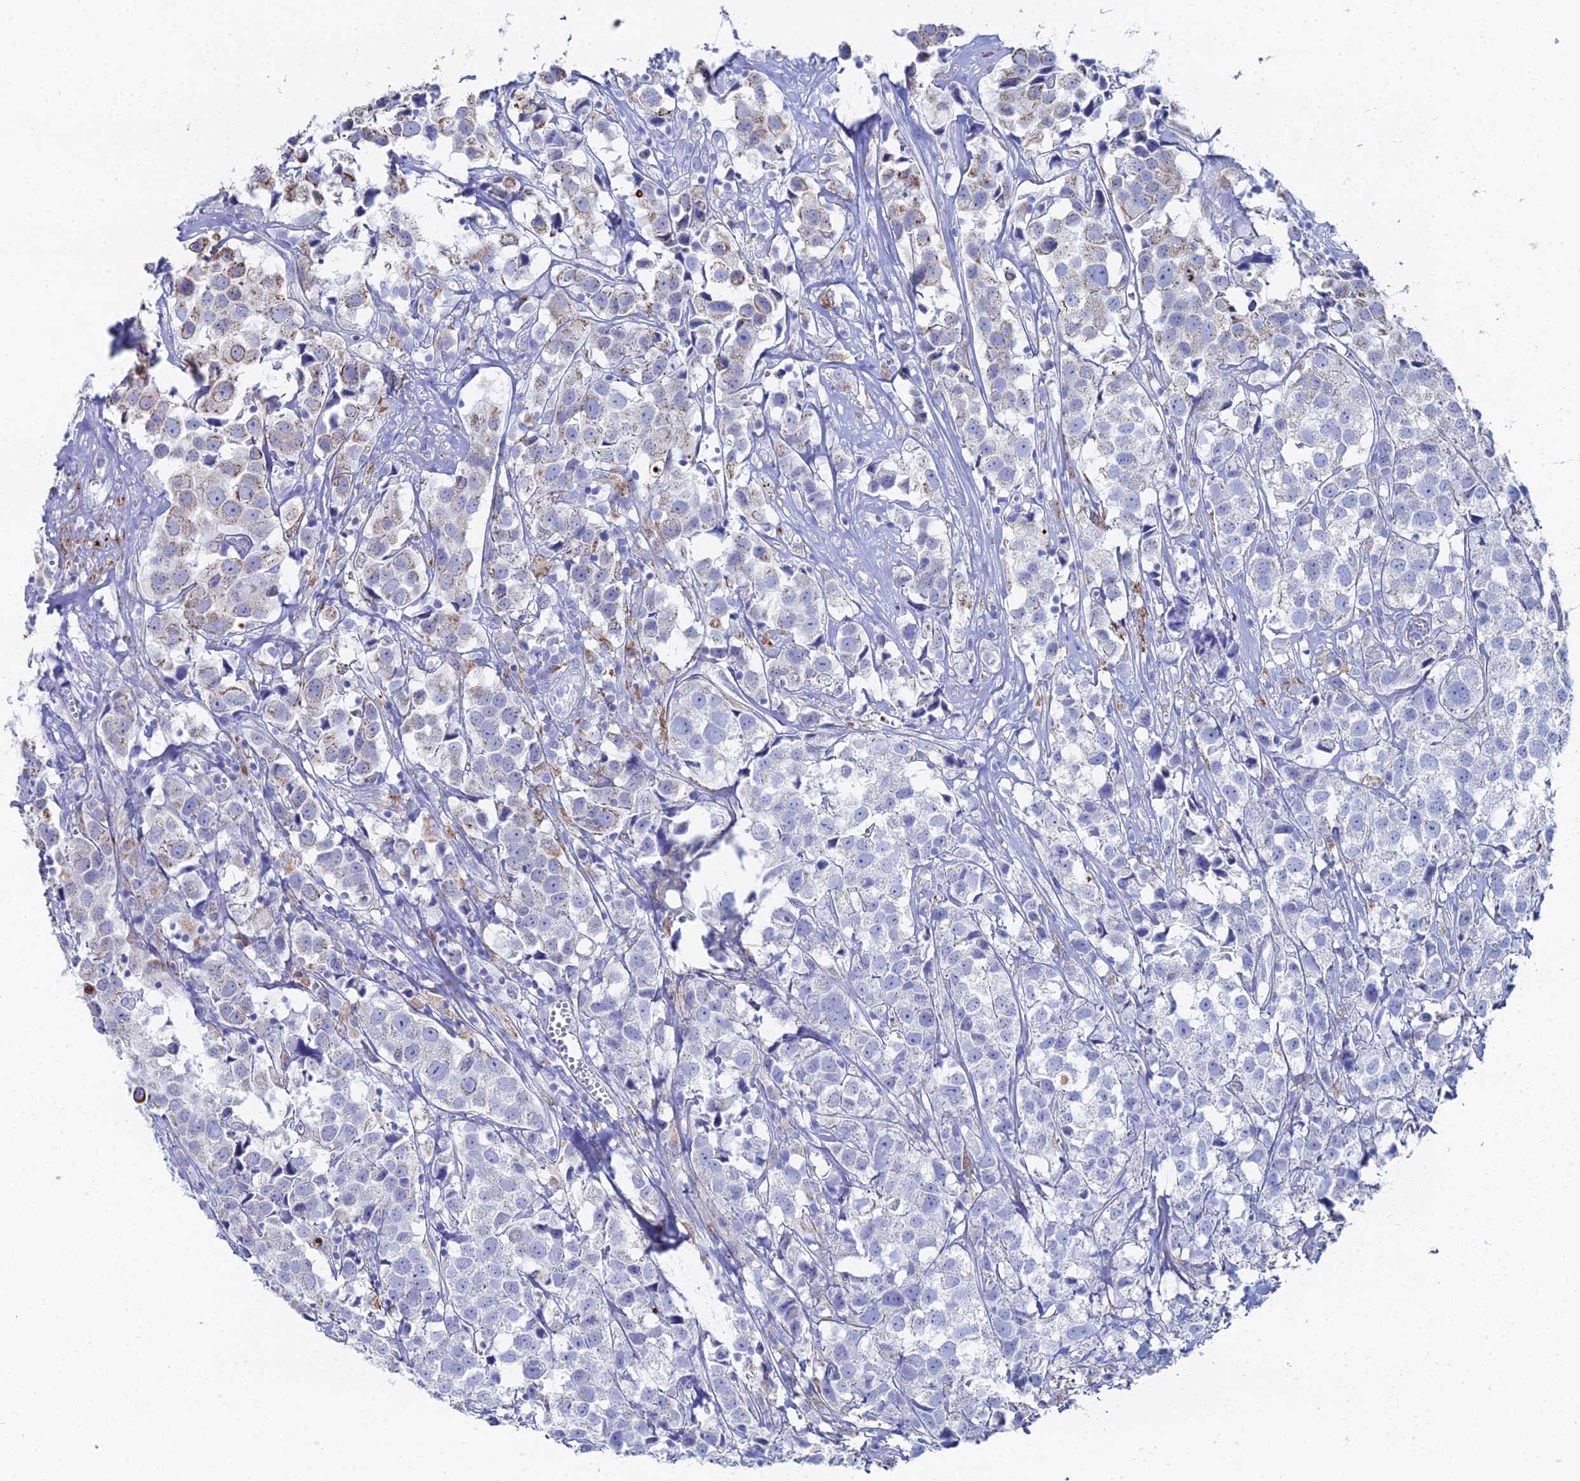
{"staining": {"intensity": "weak", "quantity": "<25%", "location": "cytoplasmic/membranous"}, "tissue": "urothelial cancer", "cell_type": "Tumor cells", "image_type": "cancer", "snomed": [{"axis": "morphology", "description": "Urothelial carcinoma, High grade"}, {"axis": "topography", "description": "Urinary bladder"}], "caption": "A high-resolution micrograph shows IHC staining of urothelial cancer, which shows no significant staining in tumor cells.", "gene": "DHX34", "patient": {"sex": "female", "age": 75}}